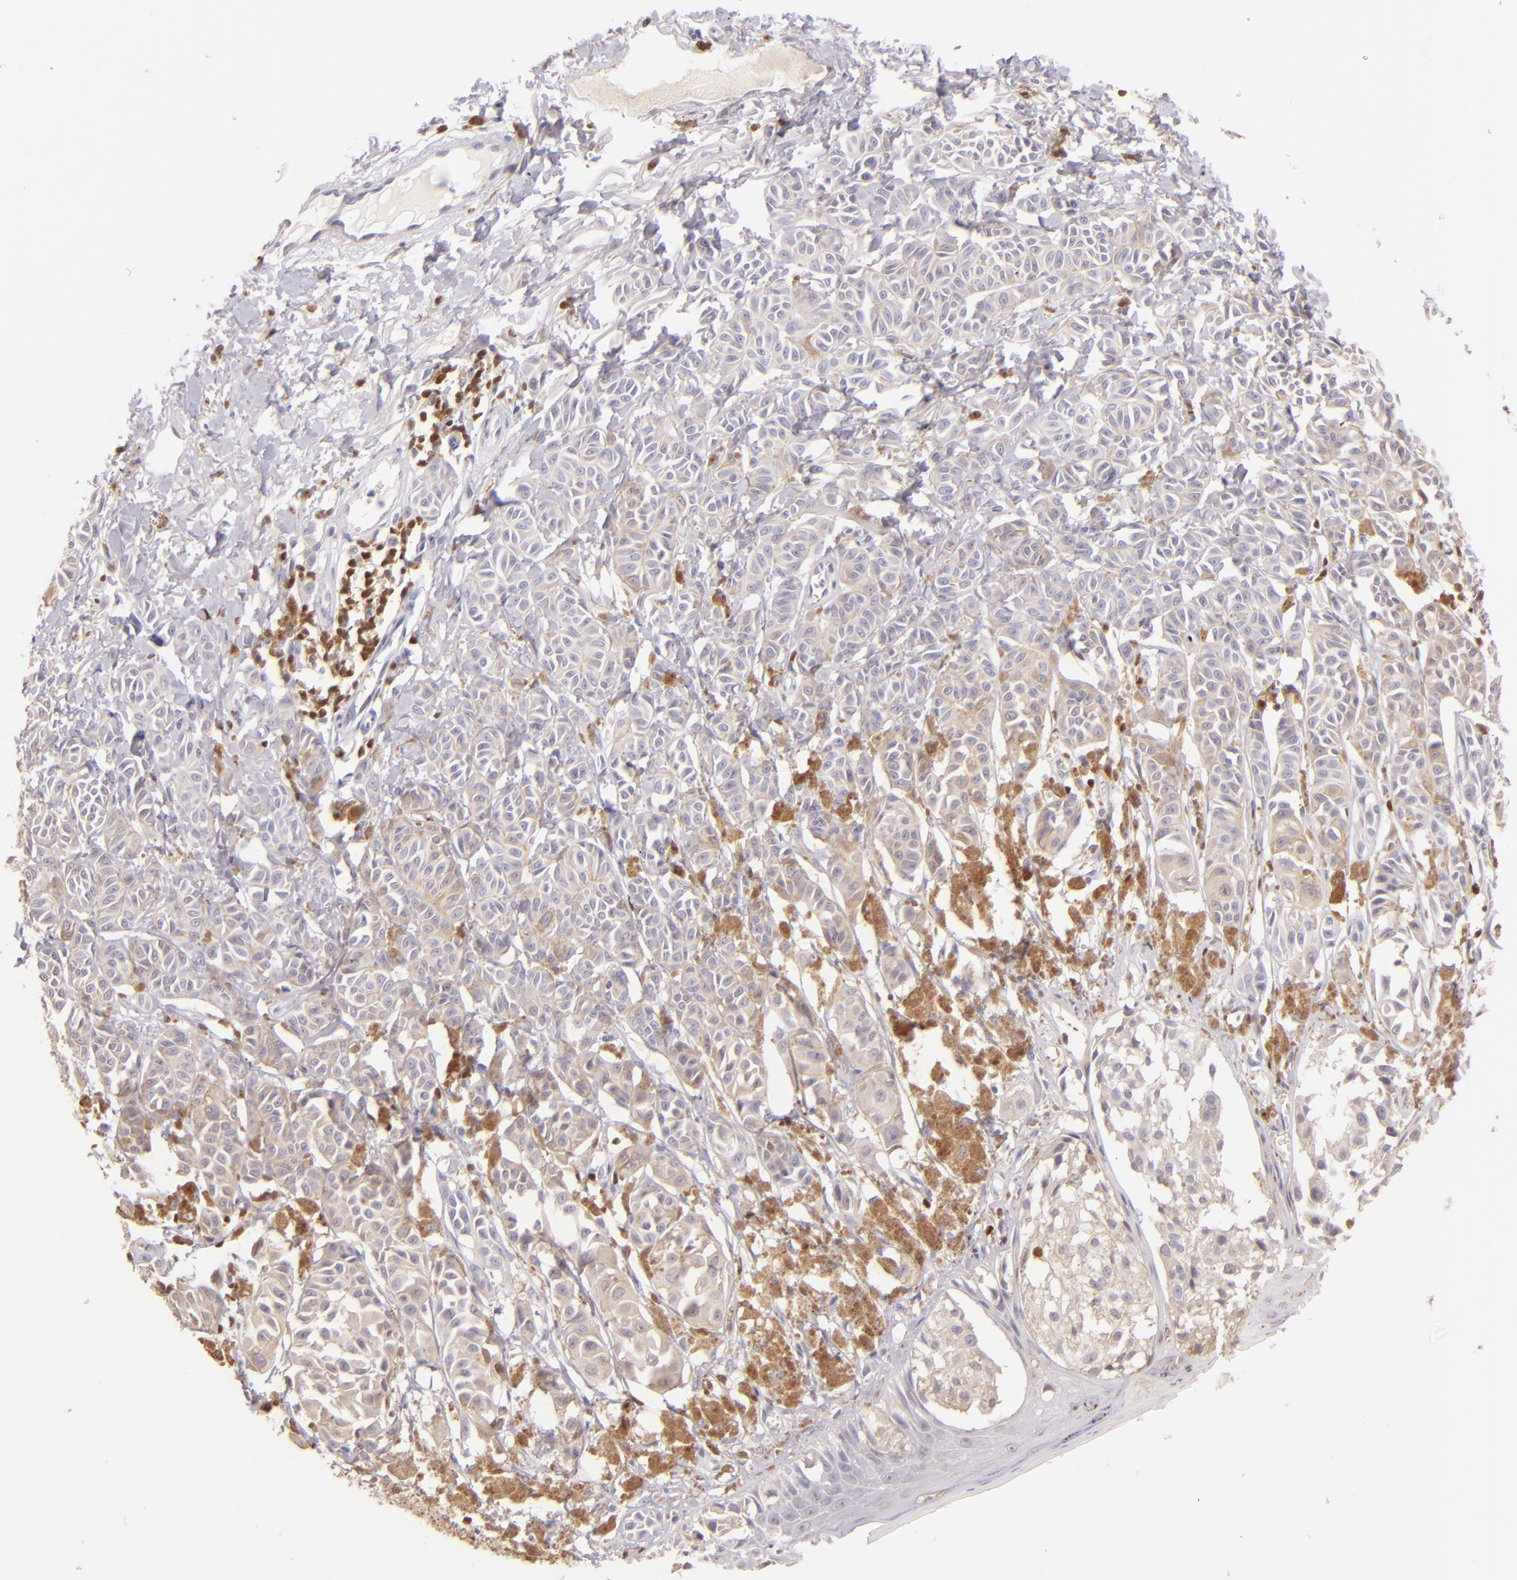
{"staining": {"intensity": "weak", "quantity": "25%-75%", "location": "cytoplasmic/membranous"}, "tissue": "melanoma", "cell_type": "Tumor cells", "image_type": "cancer", "snomed": [{"axis": "morphology", "description": "Malignant melanoma, NOS"}, {"axis": "topography", "description": "Skin"}], "caption": "Immunohistochemical staining of human melanoma demonstrates weak cytoplasmic/membranous protein positivity in approximately 25%-75% of tumor cells. (brown staining indicates protein expression, while blue staining denotes nuclei).", "gene": "ZAP70", "patient": {"sex": "male", "age": 76}}